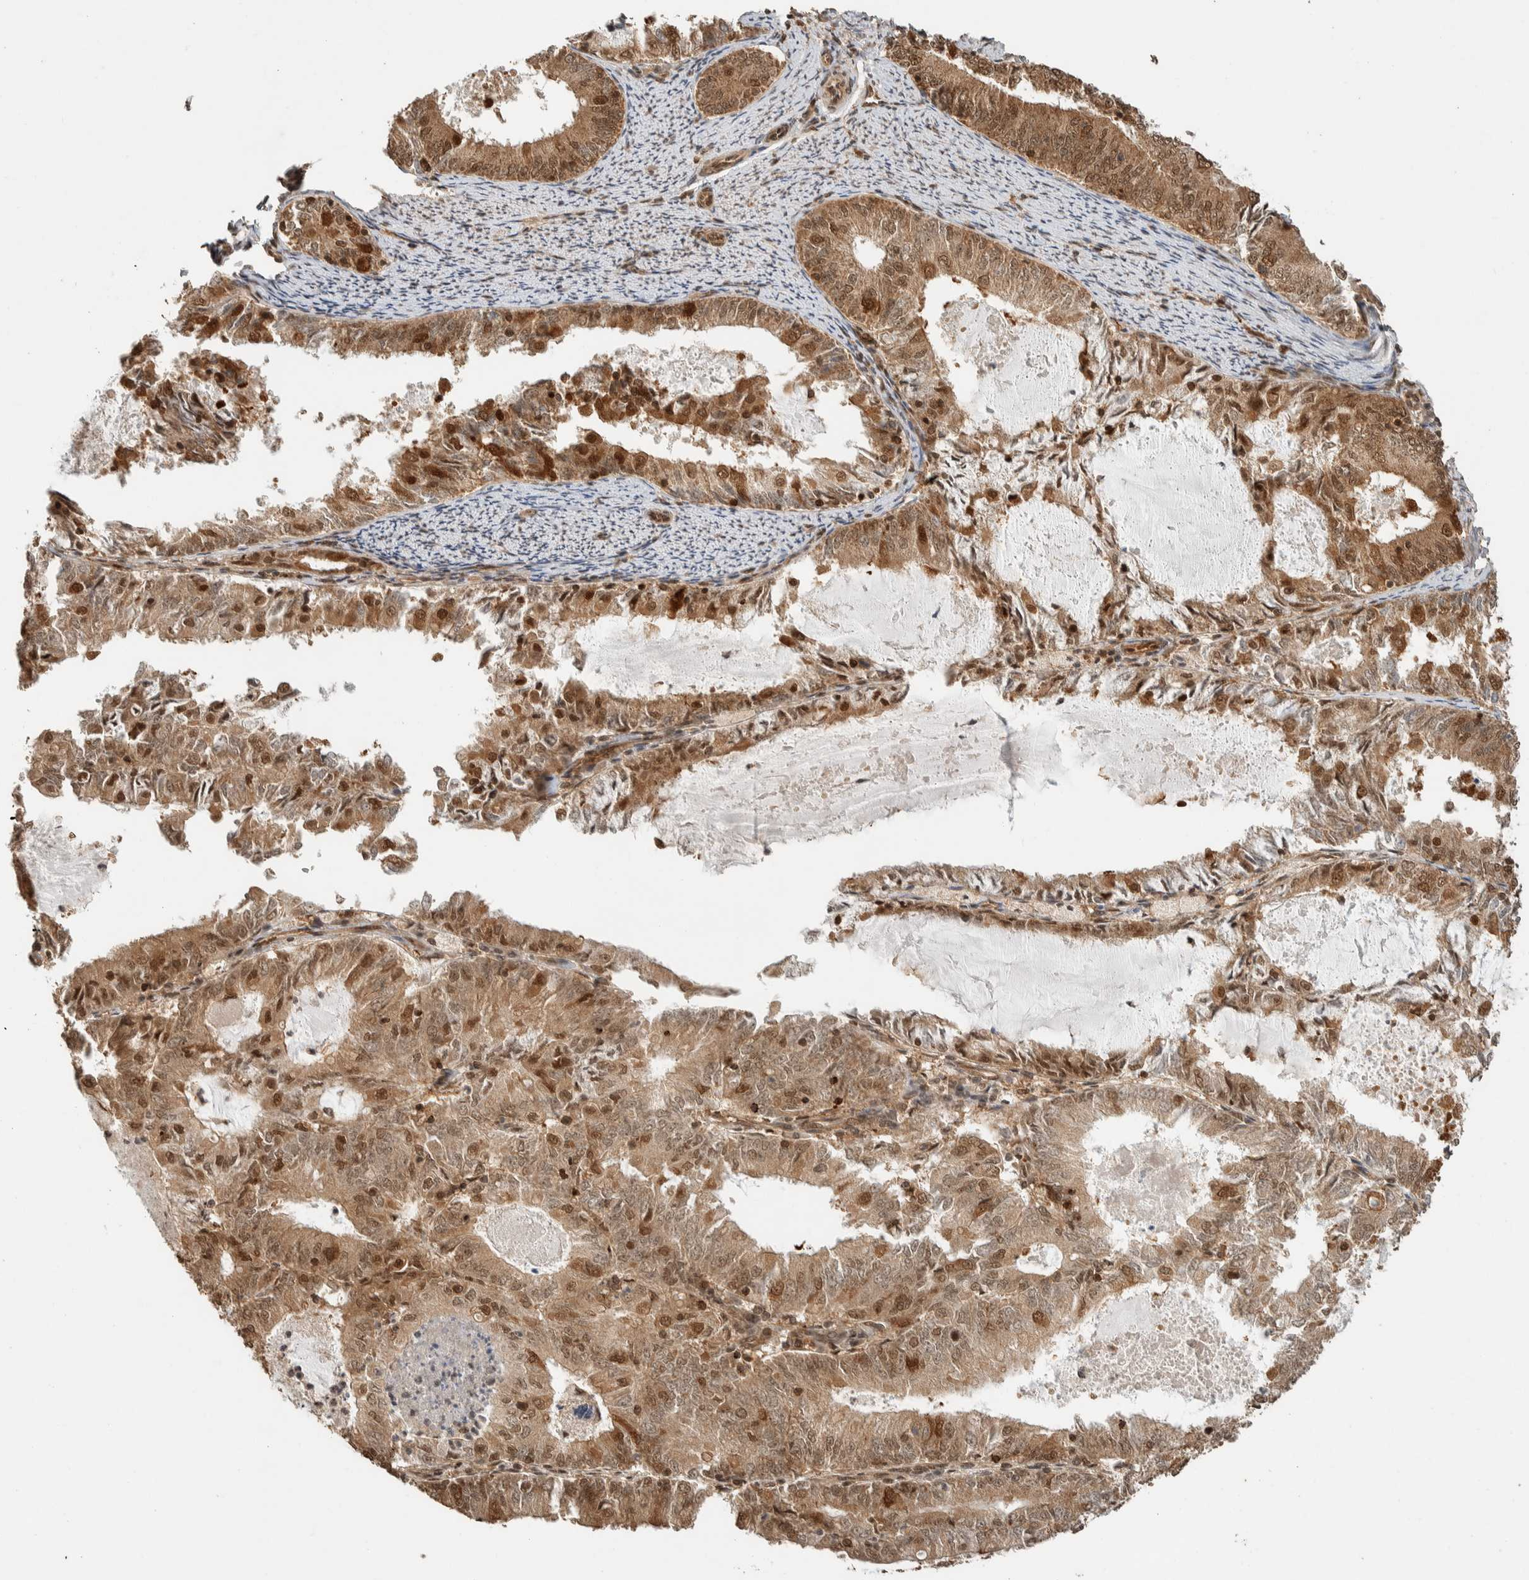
{"staining": {"intensity": "moderate", "quantity": ">75%", "location": "cytoplasmic/membranous,nuclear"}, "tissue": "endometrial cancer", "cell_type": "Tumor cells", "image_type": "cancer", "snomed": [{"axis": "morphology", "description": "Adenocarcinoma, NOS"}, {"axis": "topography", "description": "Endometrium"}], "caption": "IHC of endometrial cancer (adenocarcinoma) shows medium levels of moderate cytoplasmic/membranous and nuclear staining in about >75% of tumor cells.", "gene": "ZBTB2", "patient": {"sex": "female", "age": 57}}